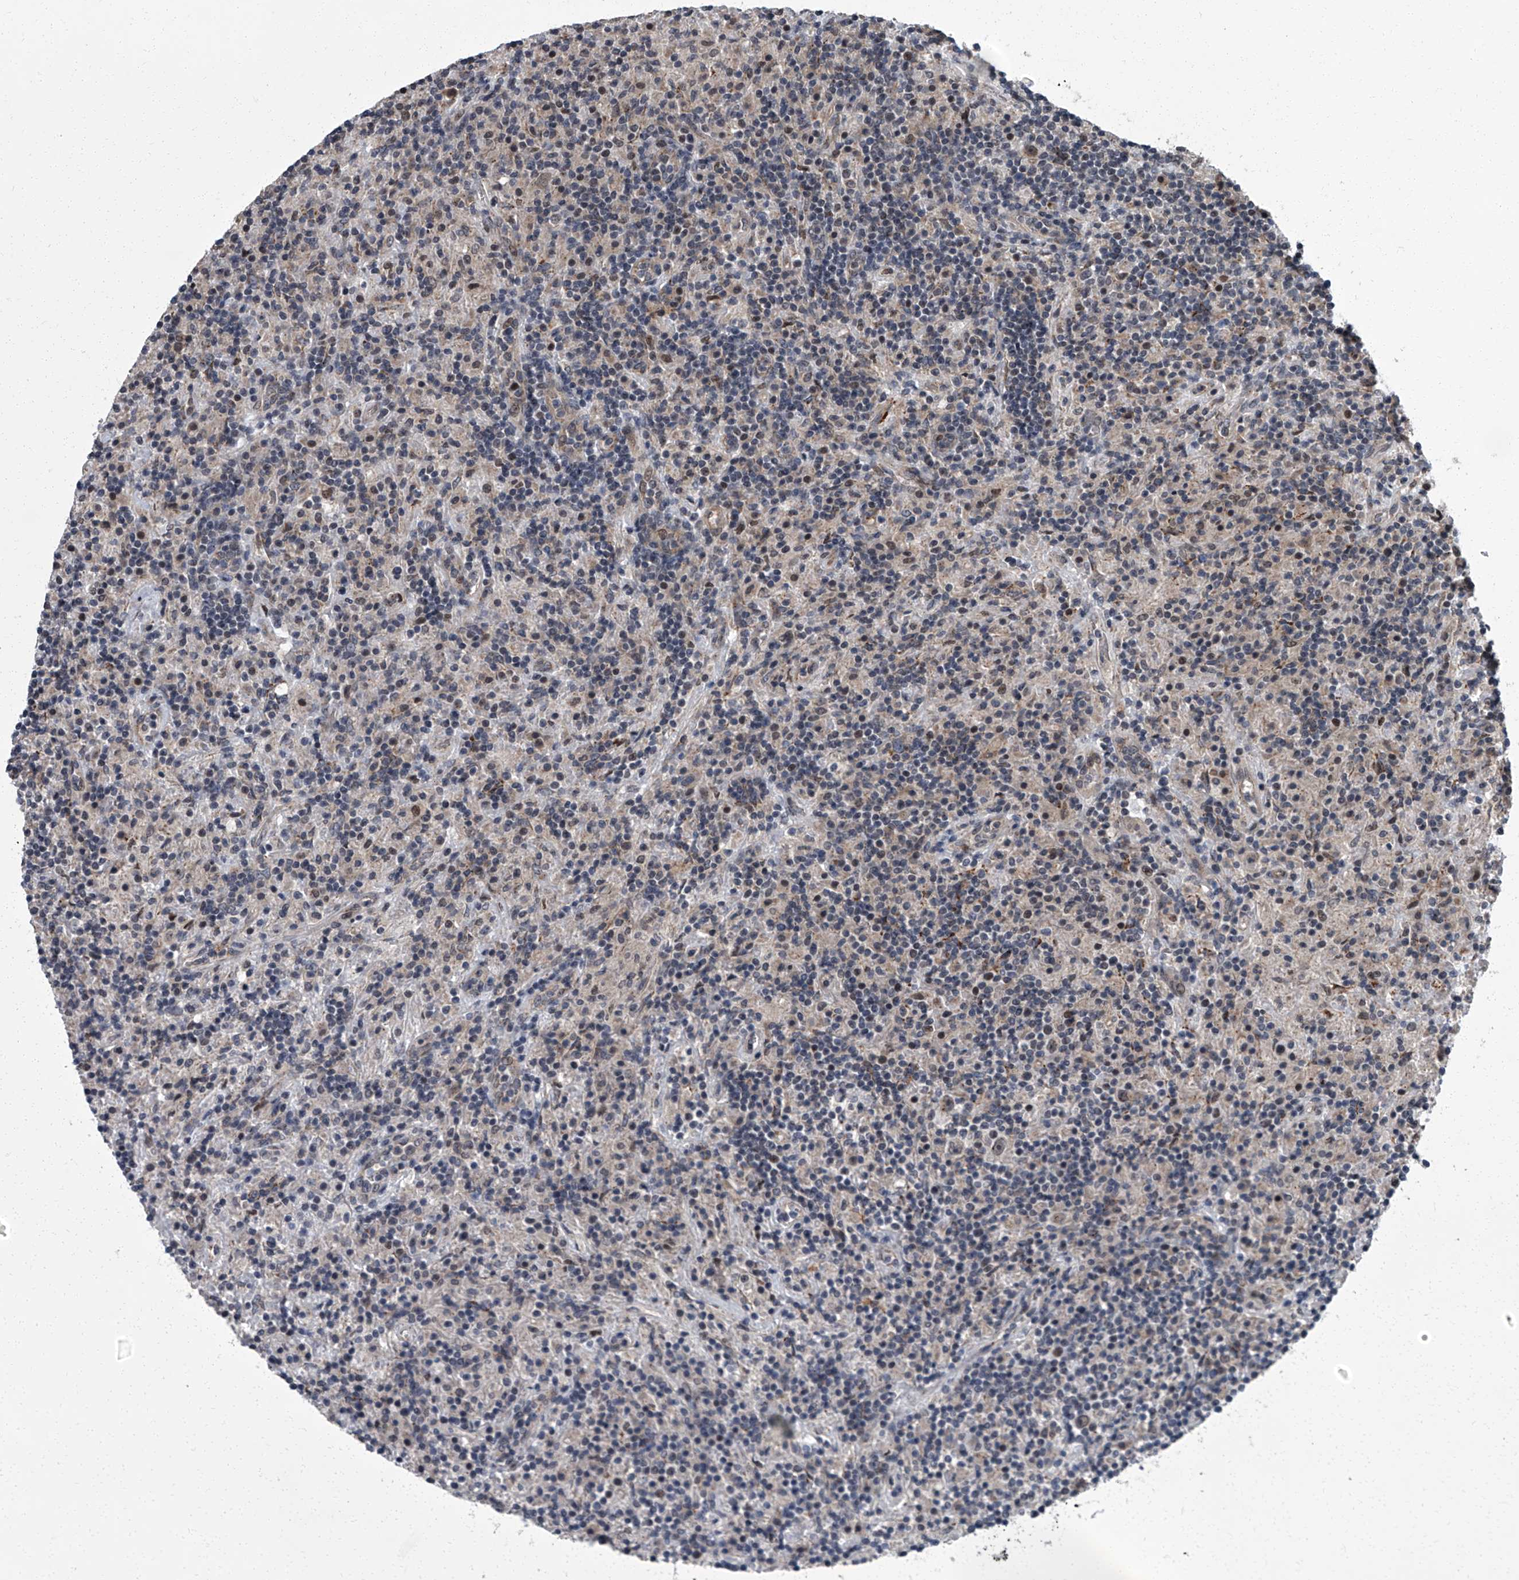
{"staining": {"intensity": "negative", "quantity": "none", "location": "none"}, "tissue": "lymphoma", "cell_type": "Tumor cells", "image_type": "cancer", "snomed": [{"axis": "morphology", "description": "Hodgkin's disease, NOS"}, {"axis": "topography", "description": "Lymph node"}], "caption": "The image shows no significant positivity in tumor cells of Hodgkin's disease.", "gene": "ZNF274", "patient": {"sex": "male", "age": 70}}